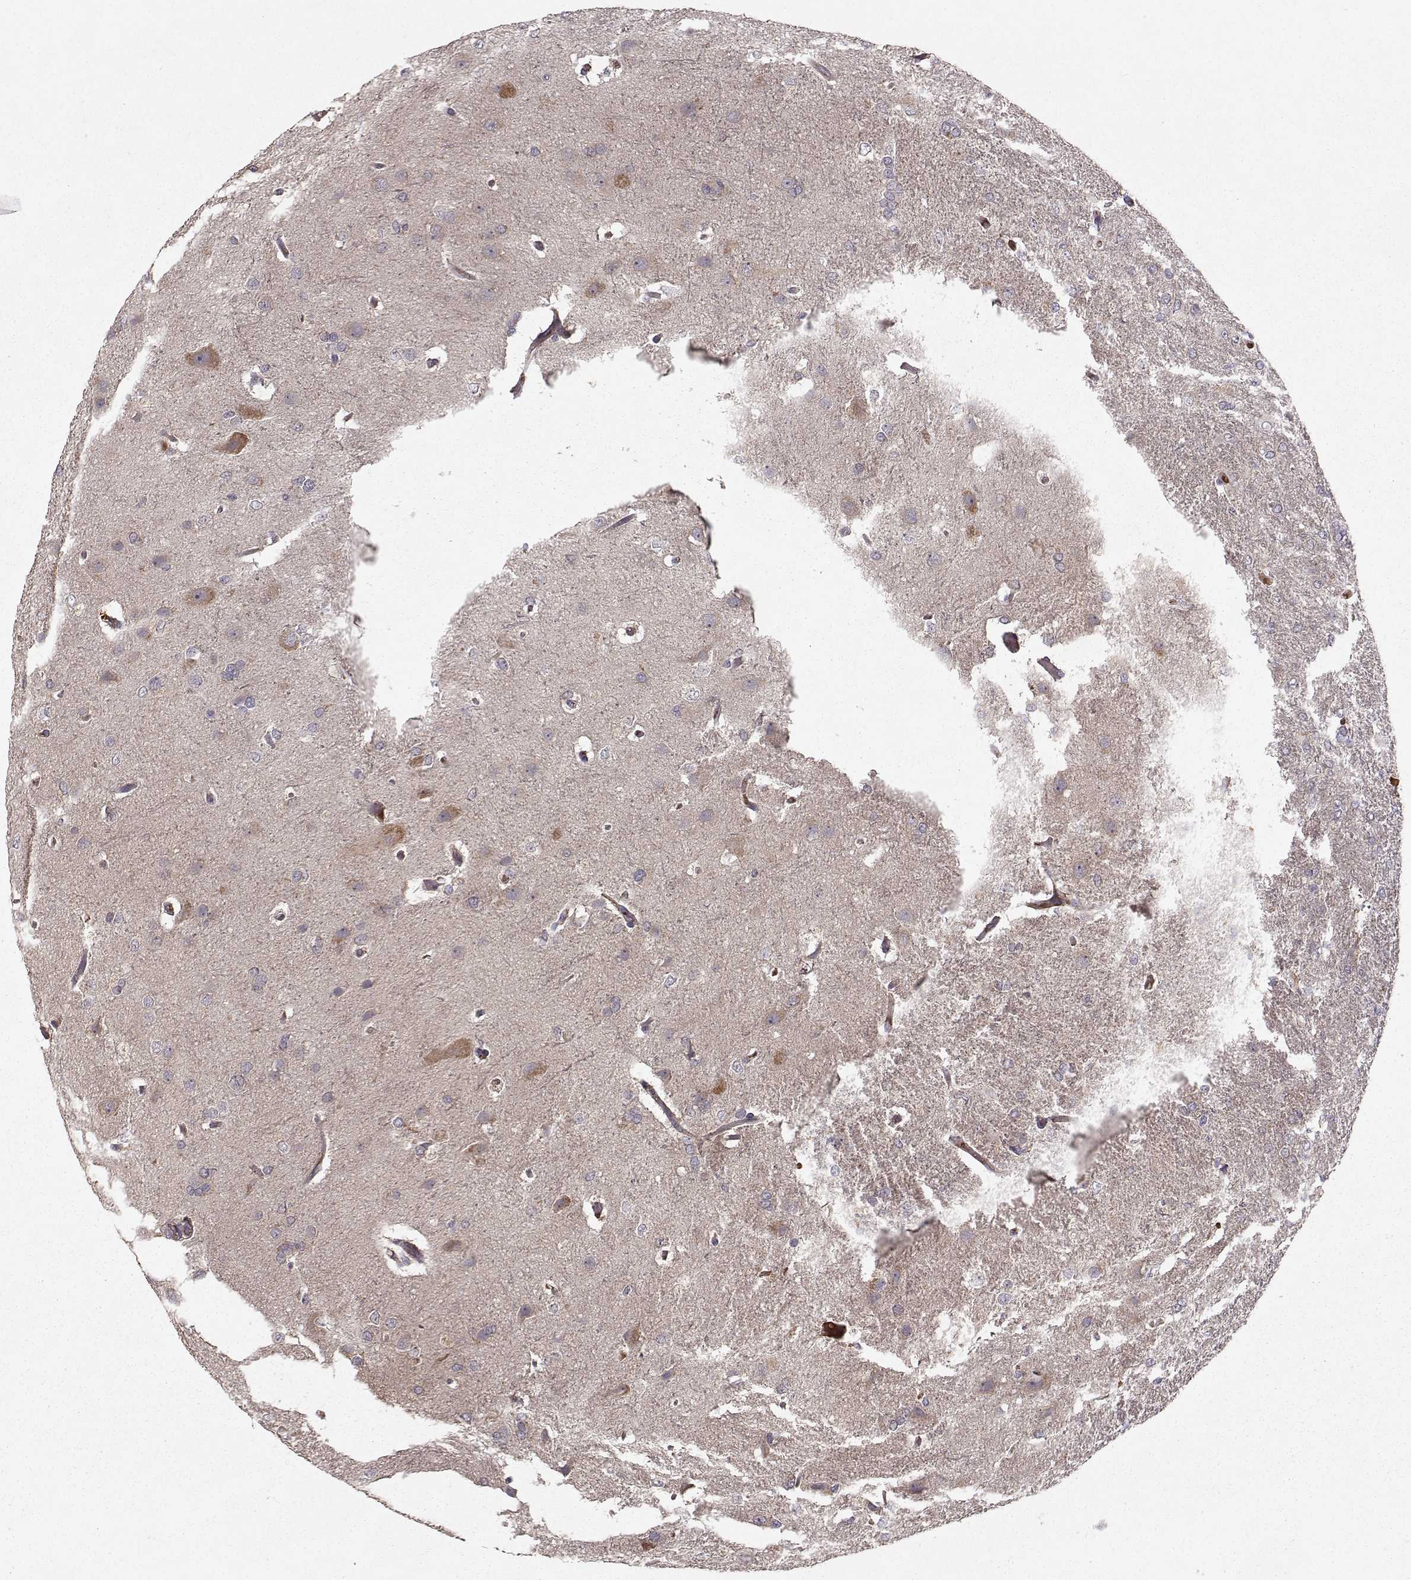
{"staining": {"intensity": "negative", "quantity": "none", "location": "none"}, "tissue": "glioma", "cell_type": "Tumor cells", "image_type": "cancer", "snomed": [{"axis": "morphology", "description": "Glioma, malignant, High grade"}, {"axis": "topography", "description": "Brain"}], "caption": "Protein analysis of malignant glioma (high-grade) demonstrates no significant expression in tumor cells.", "gene": "WNT6", "patient": {"sex": "male", "age": 68}}